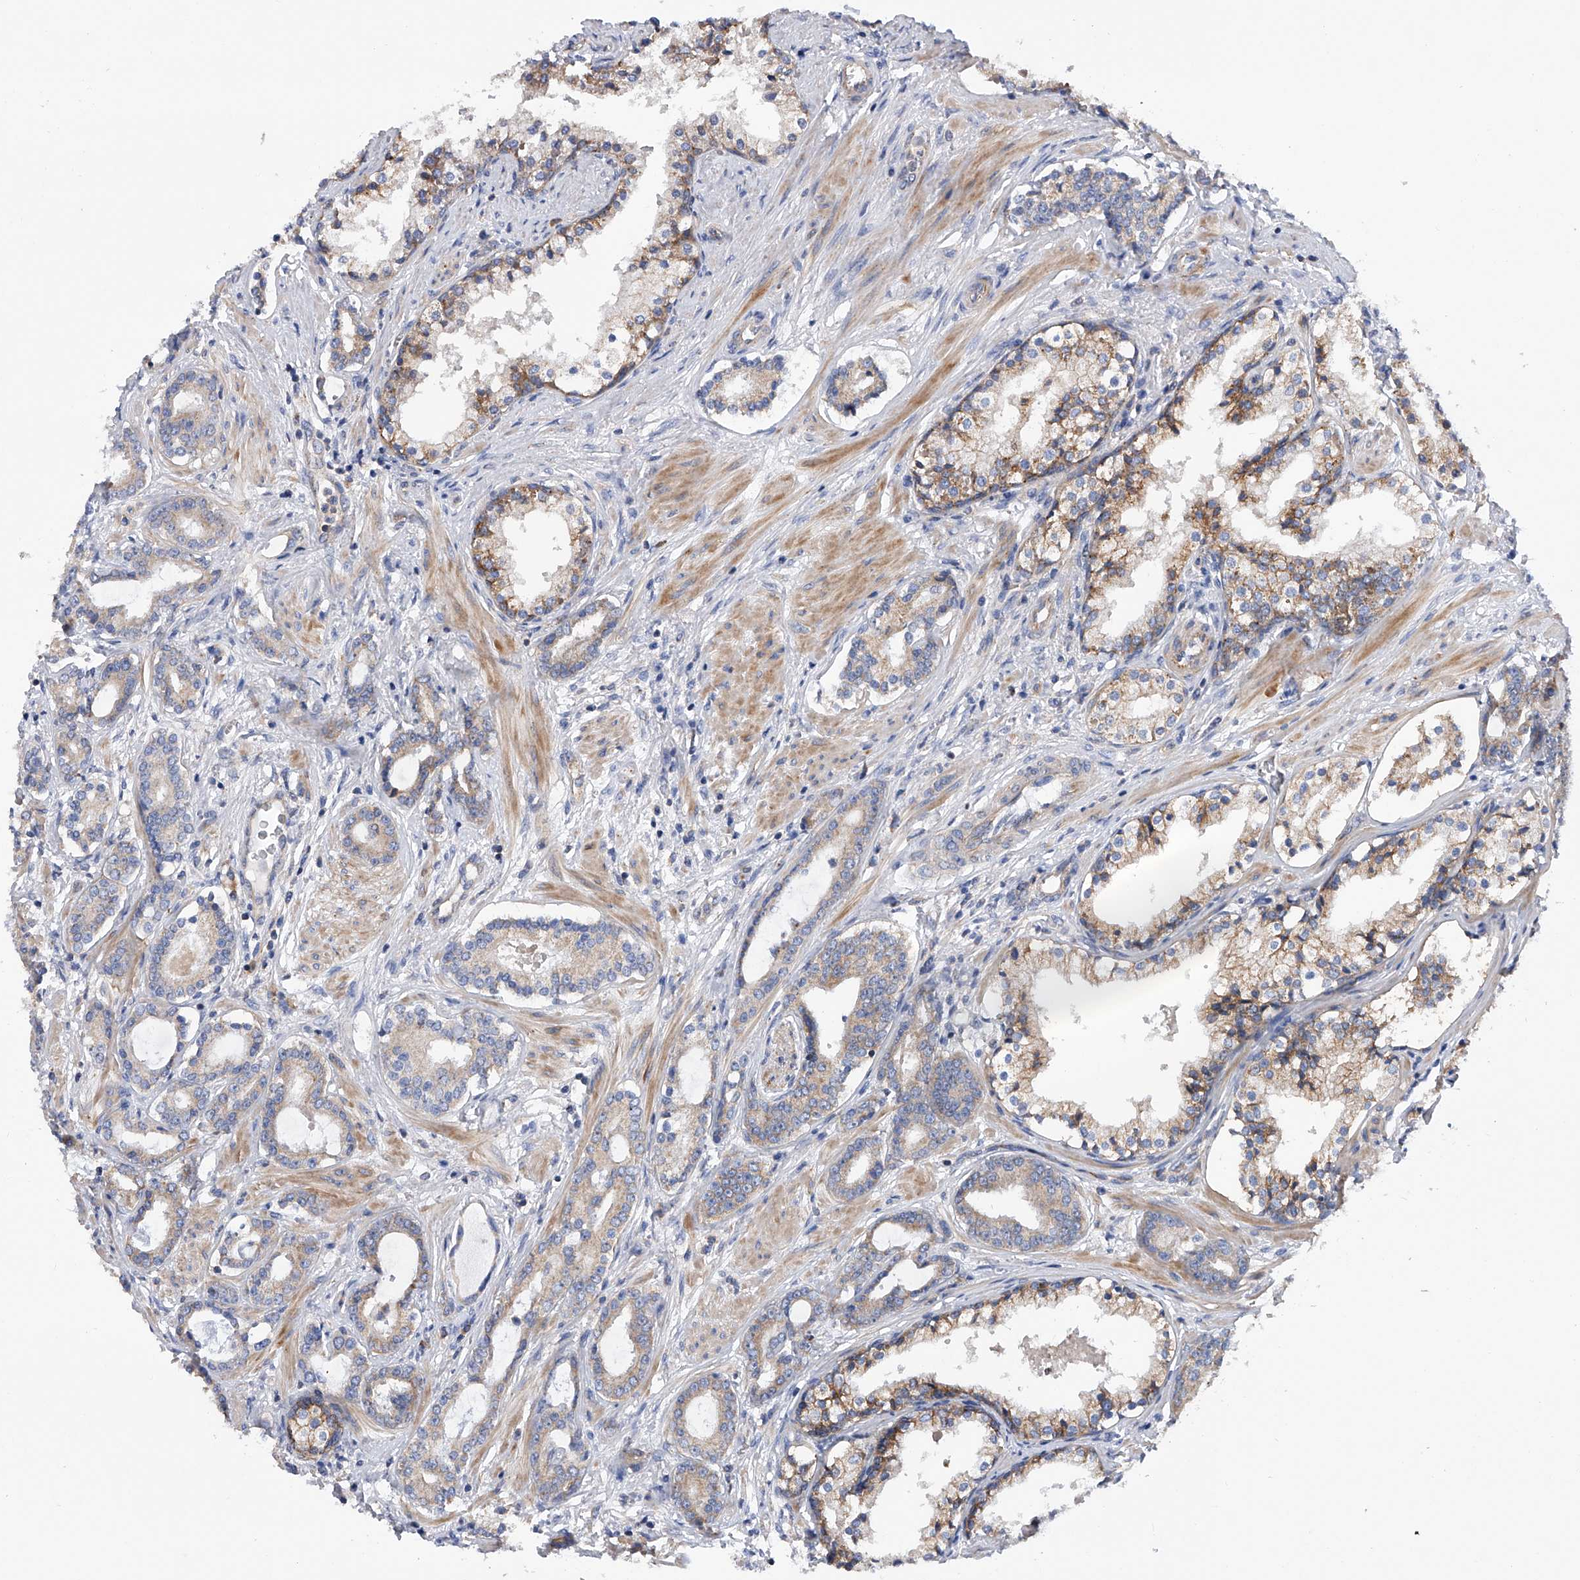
{"staining": {"intensity": "weak", "quantity": "25%-75%", "location": "cytoplasmic/membranous"}, "tissue": "prostate cancer", "cell_type": "Tumor cells", "image_type": "cancer", "snomed": [{"axis": "morphology", "description": "Adenocarcinoma, High grade"}, {"axis": "topography", "description": "Prostate"}], "caption": "Prostate cancer (adenocarcinoma (high-grade)) was stained to show a protein in brown. There is low levels of weak cytoplasmic/membranous positivity in approximately 25%-75% of tumor cells. (Brightfield microscopy of DAB IHC at high magnification).", "gene": "MLYCD", "patient": {"sex": "male", "age": 58}}